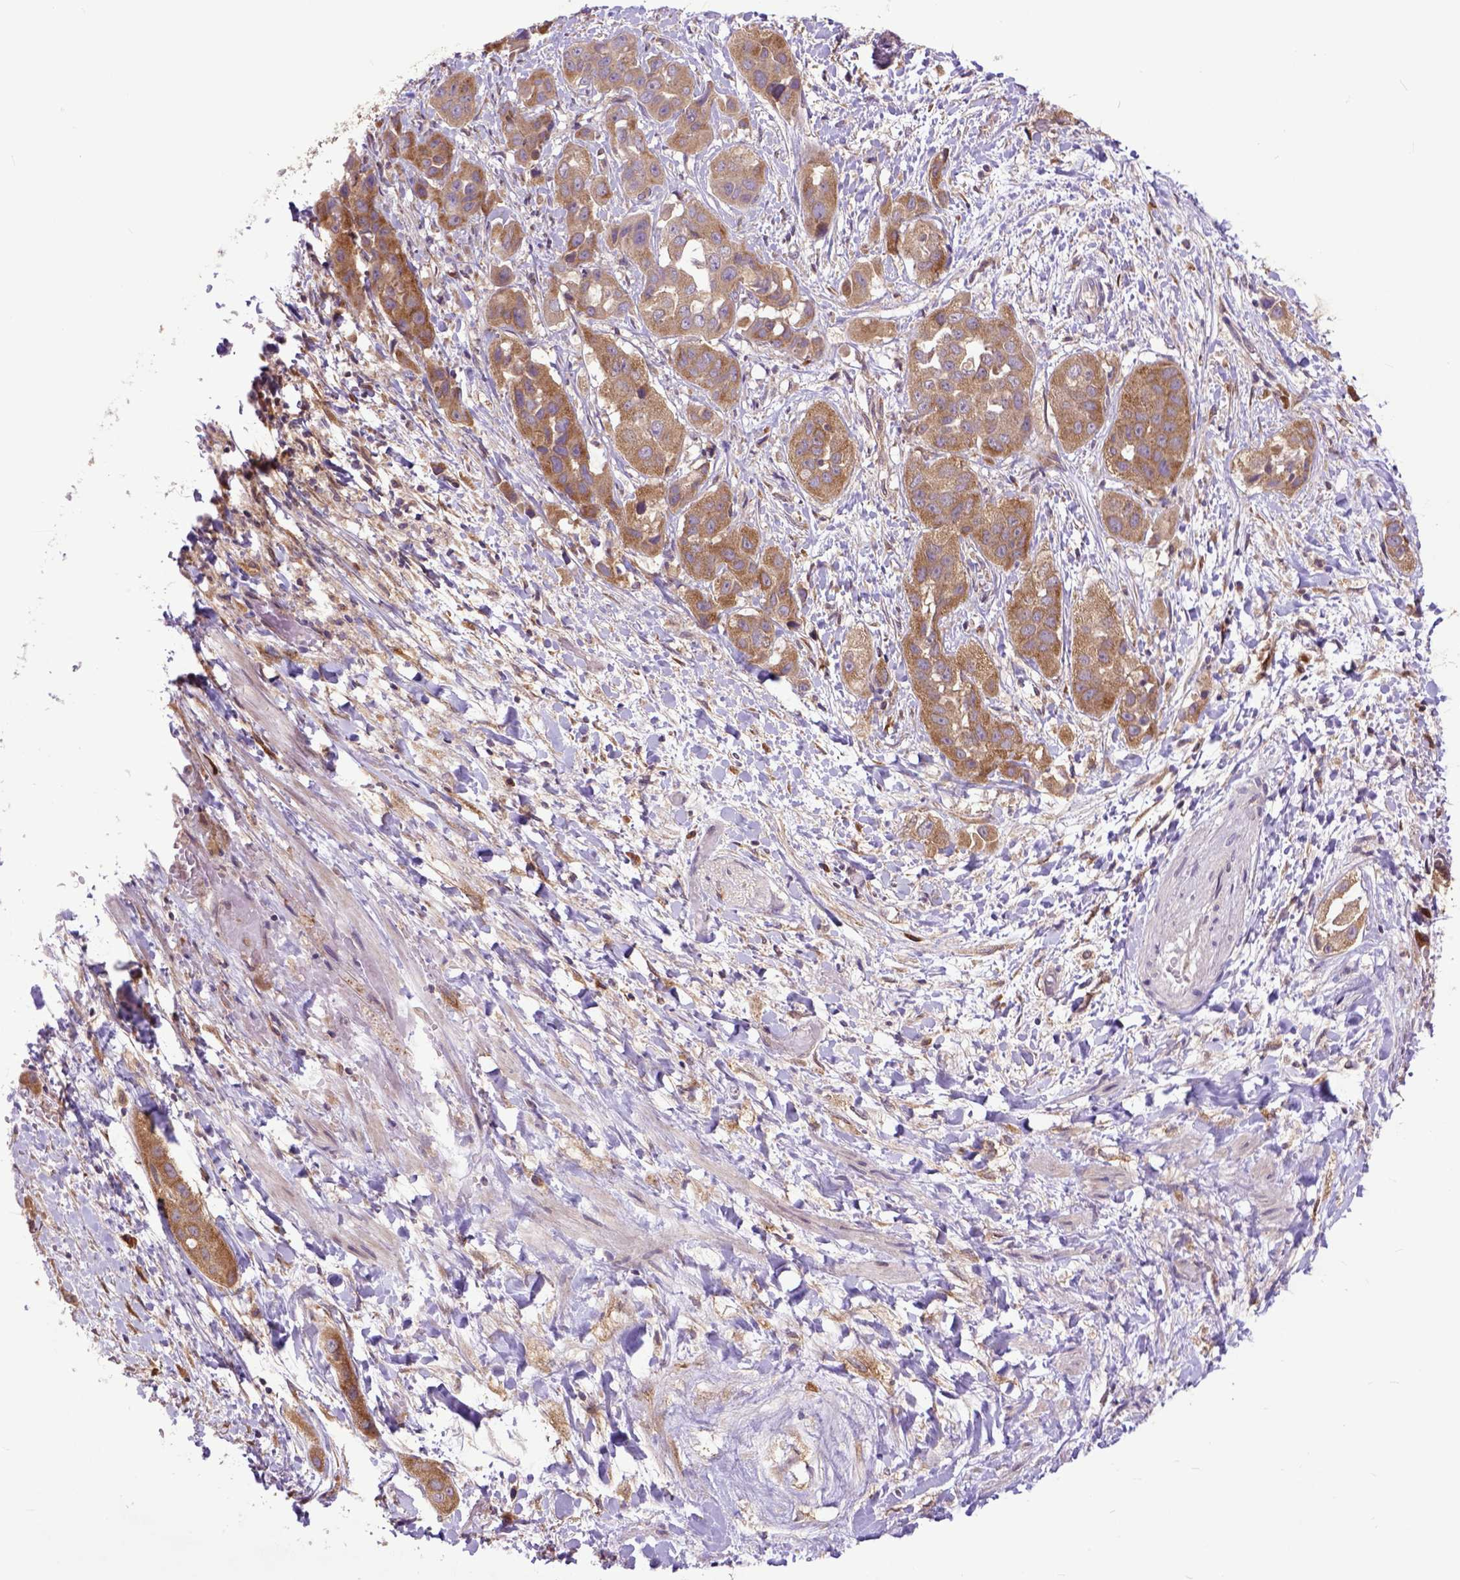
{"staining": {"intensity": "moderate", "quantity": ">75%", "location": "cytoplasmic/membranous"}, "tissue": "liver cancer", "cell_type": "Tumor cells", "image_type": "cancer", "snomed": [{"axis": "morphology", "description": "Cholangiocarcinoma"}, {"axis": "topography", "description": "Liver"}], "caption": "IHC micrograph of liver cancer (cholangiocarcinoma) stained for a protein (brown), which displays medium levels of moderate cytoplasmic/membranous staining in about >75% of tumor cells.", "gene": "ARL1", "patient": {"sex": "female", "age": 52}}